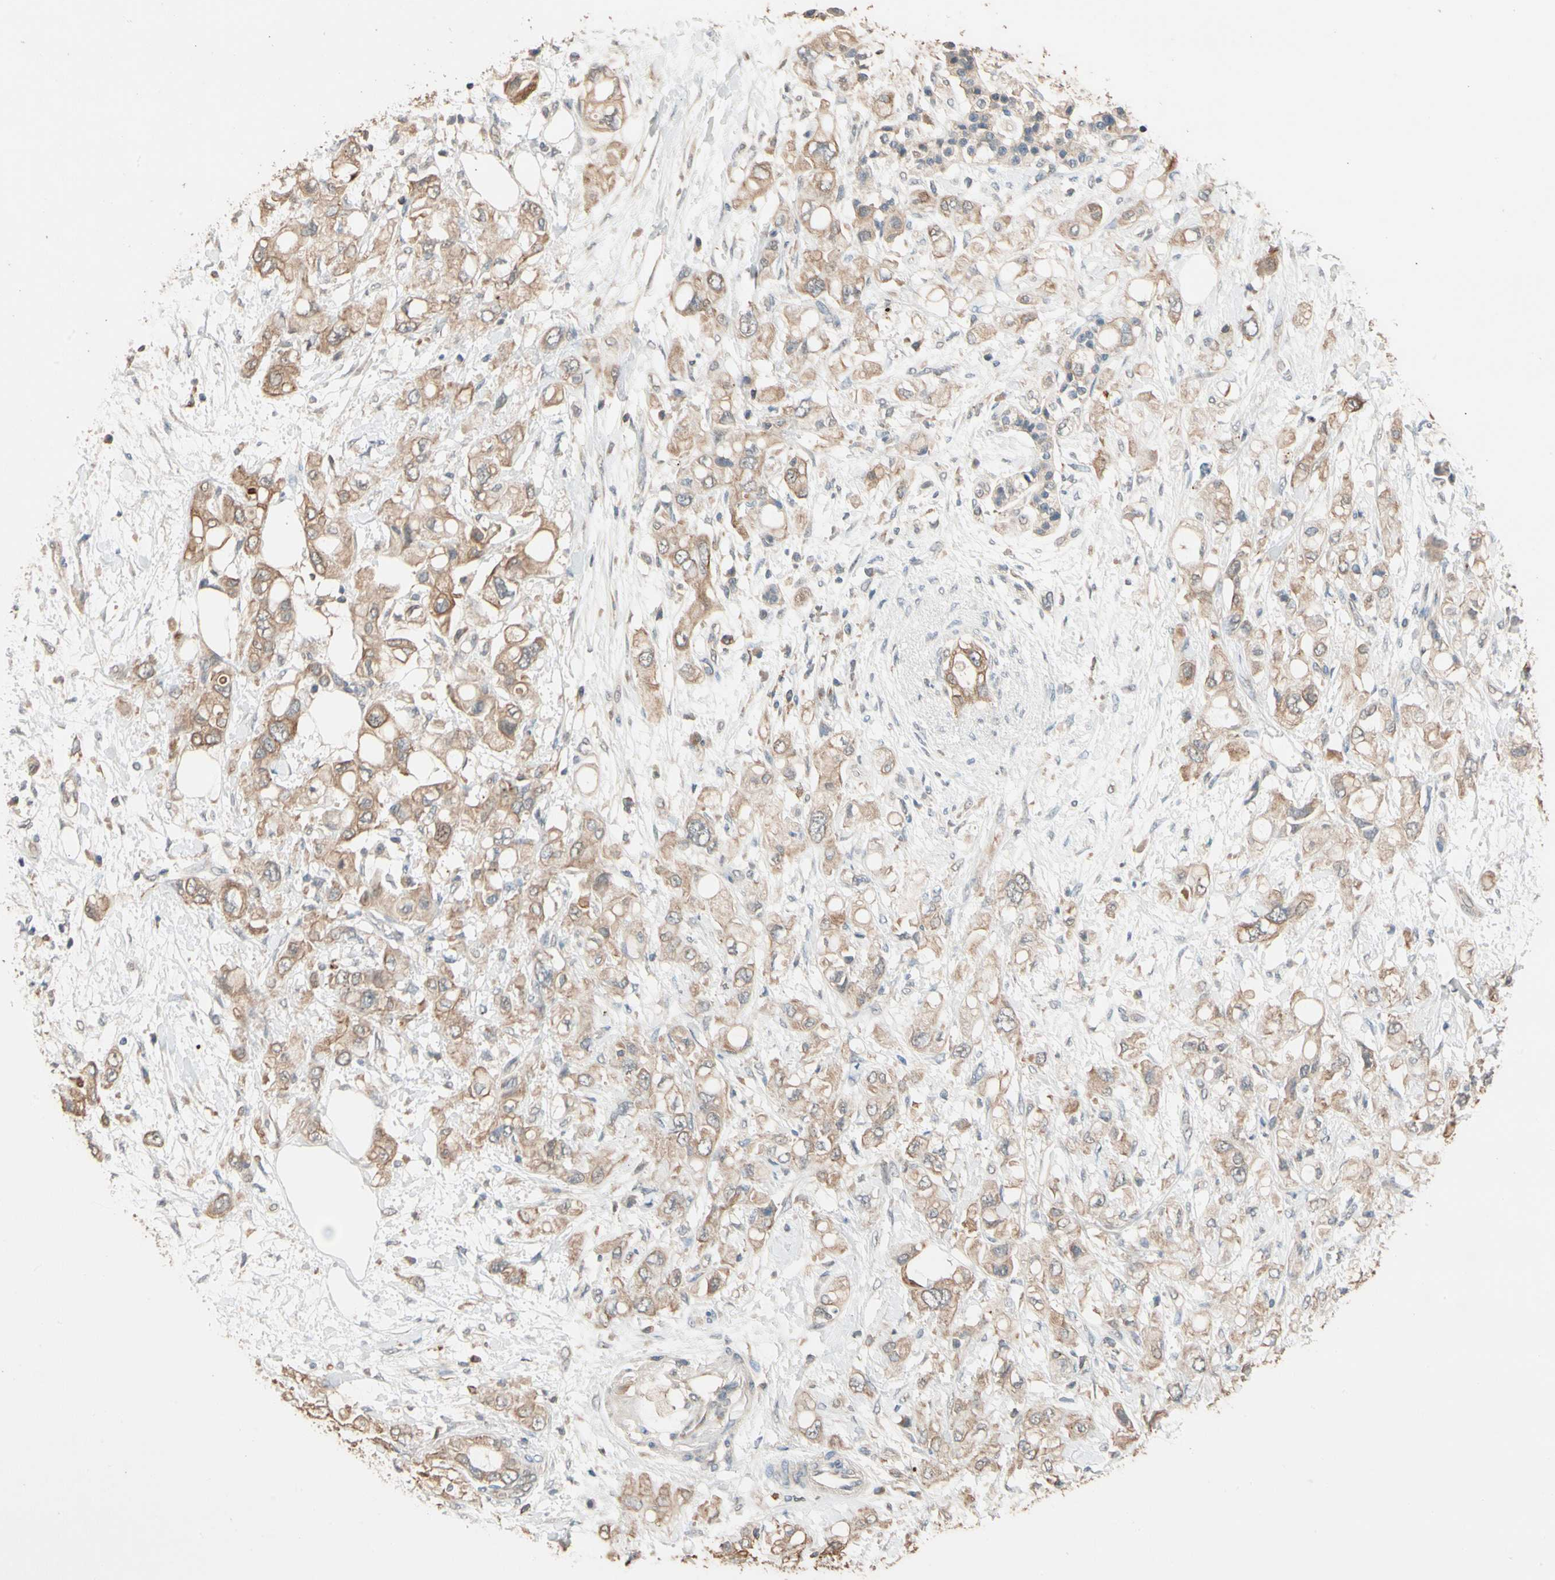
{"staining": {"intensity": "moderate", "quantity": ">75%", "location": "cytoplasmic/membranous"}, "tissue": "pancreatic cancer", "cell_type": "Tumor cells", "image_type": "cancer", "snomed": [{"axis": "morphology", "description": "Adenocarcinoma, NOS"}, {"axis": "topography", "description": "Pancreas"}], "caption": "DAB (3,3'-diaminobenzidine) immunohistochemical staining of adenocarcinoma (pancreatic) displays moderate cytoplasmic/membranous protein positivity in about >75% of tumor cells.", "gene": "MAP3K7", "patient": {"sex": "female", "age": 56}}